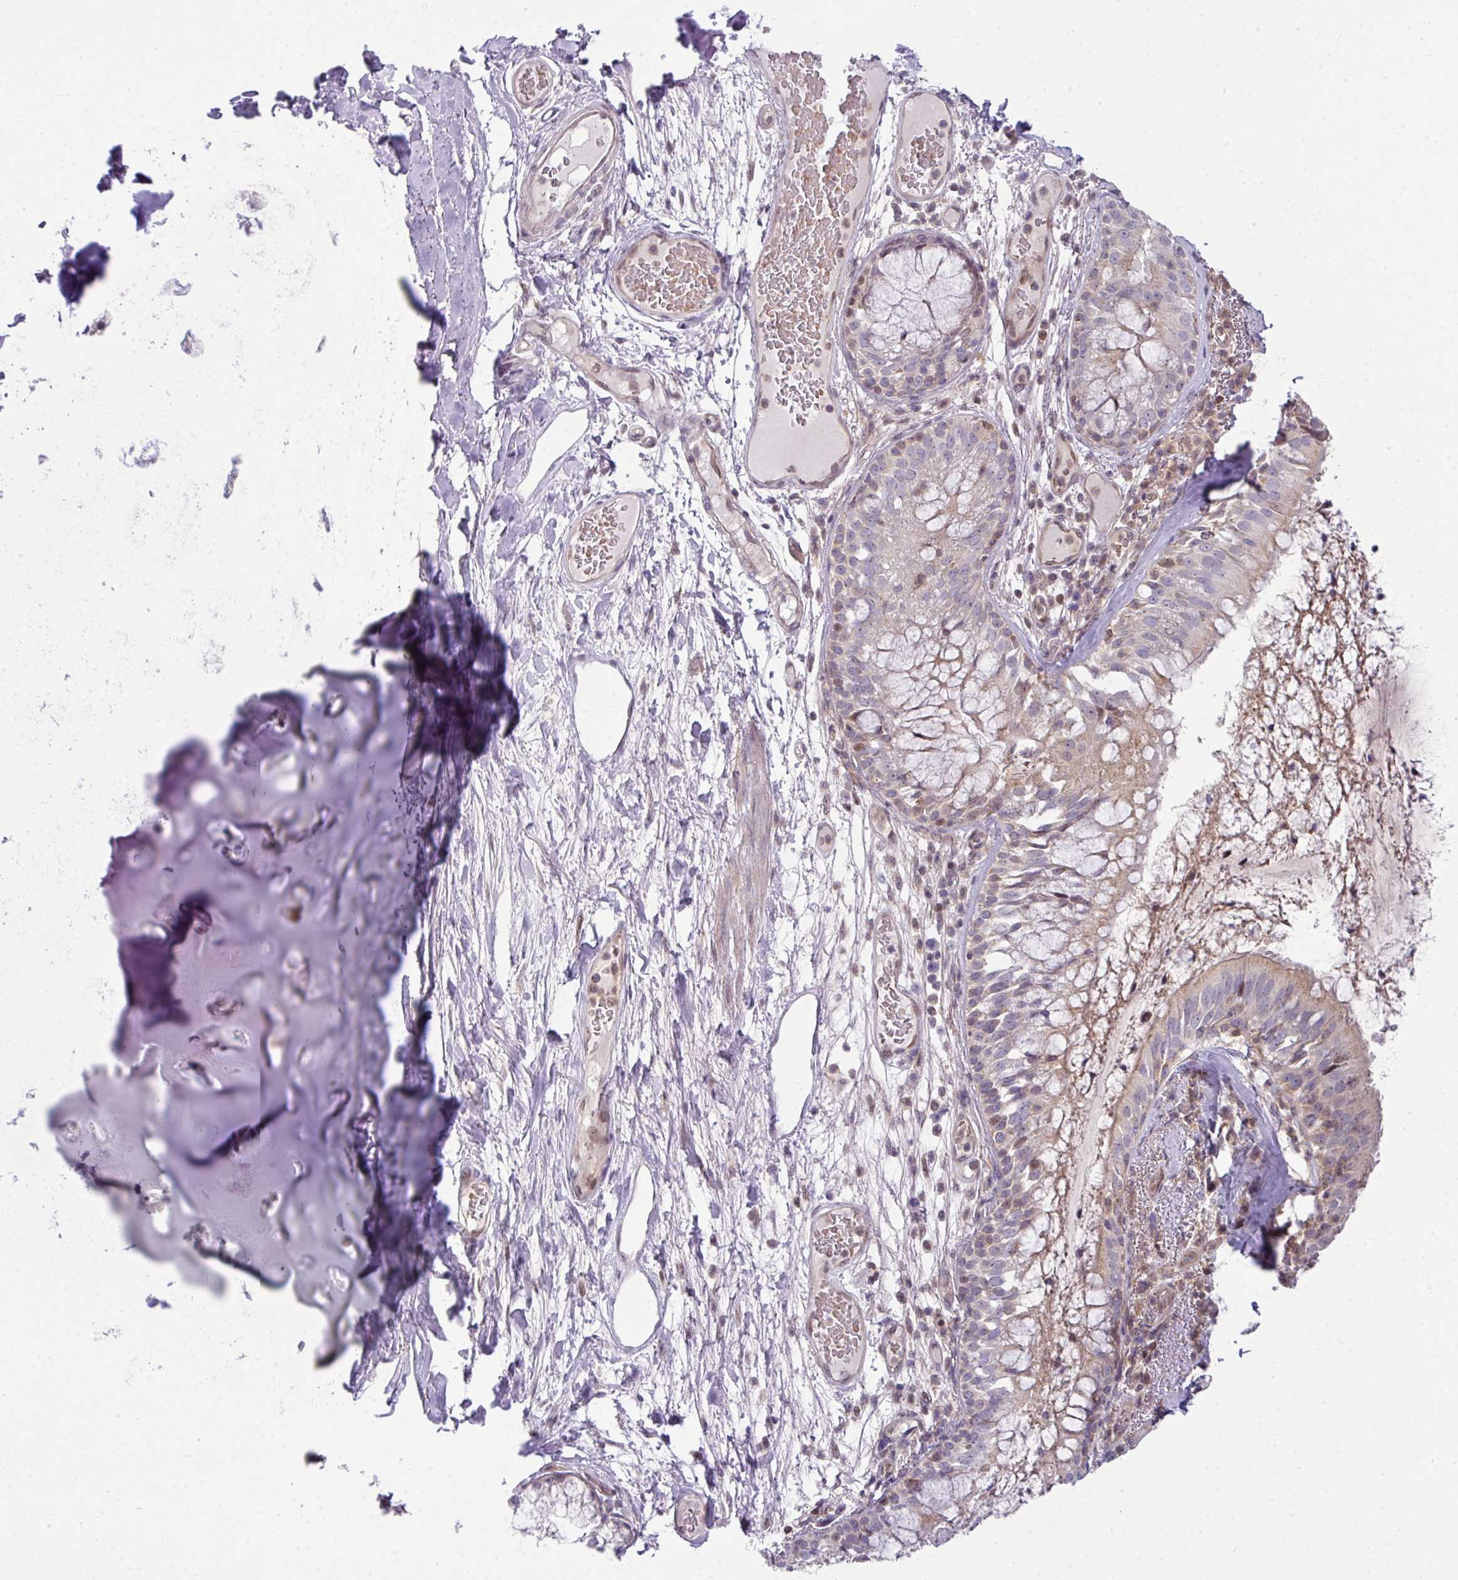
{"staining": {"intensity": "moderate", "quantity": "<25%", "location": "cytoplasmic/membranous,nuclear"}, "tissue": "bronchus", "cell_type": "Respiratory epithelial cells", "image_type": "normal", "snomed": [{"axis": "morphology", "description": "Normal tissue, NOS"}, {"axis": "topography", "description": "Cartilage tissue"}, {"axis": "topography", "description": "Bronchus"}], "caption": "A brown stain shows moderate cytoplasmic/membranous,nuclear expression of a protein in respiratory epithelial cells of normal bronchus. (DAB IHC, brown staining for protein, blue staining for nuclei).", "gene": "STAT5A", "patient": {"sex": "male", "age": 63}}